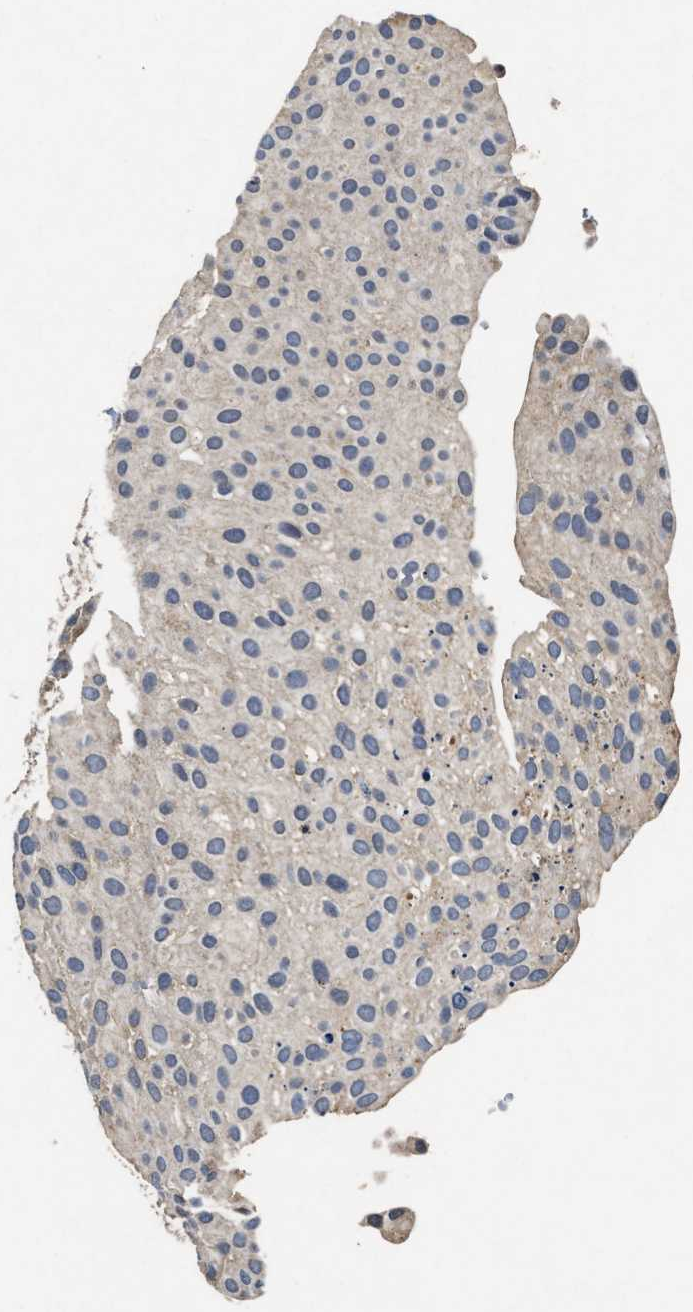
{"staining": {"intensity": "weak", "quantity": "<25%", "location": "cytoplasmic/membranous"}, "tissue": "urothelial cancer", "cell_type": "Tumor cells", "image_type": "cancer", "snomed": [{"axis": "morphology", "description": "Urothelial carcinoma, Low grade"}, {"axis": "topography", "description": "Smooth muscle"}, {"axis": "topography", "description": "Urinary bladder"}], "caption": "DAB (3,3'-diaminobenzidine) immunohistochemical staining of human urothelial carcinoma (low-grade) displays no significant staining in tumor cells.", "gene": "PDAP1", "patient": {"sex": "male", "age": 60}}